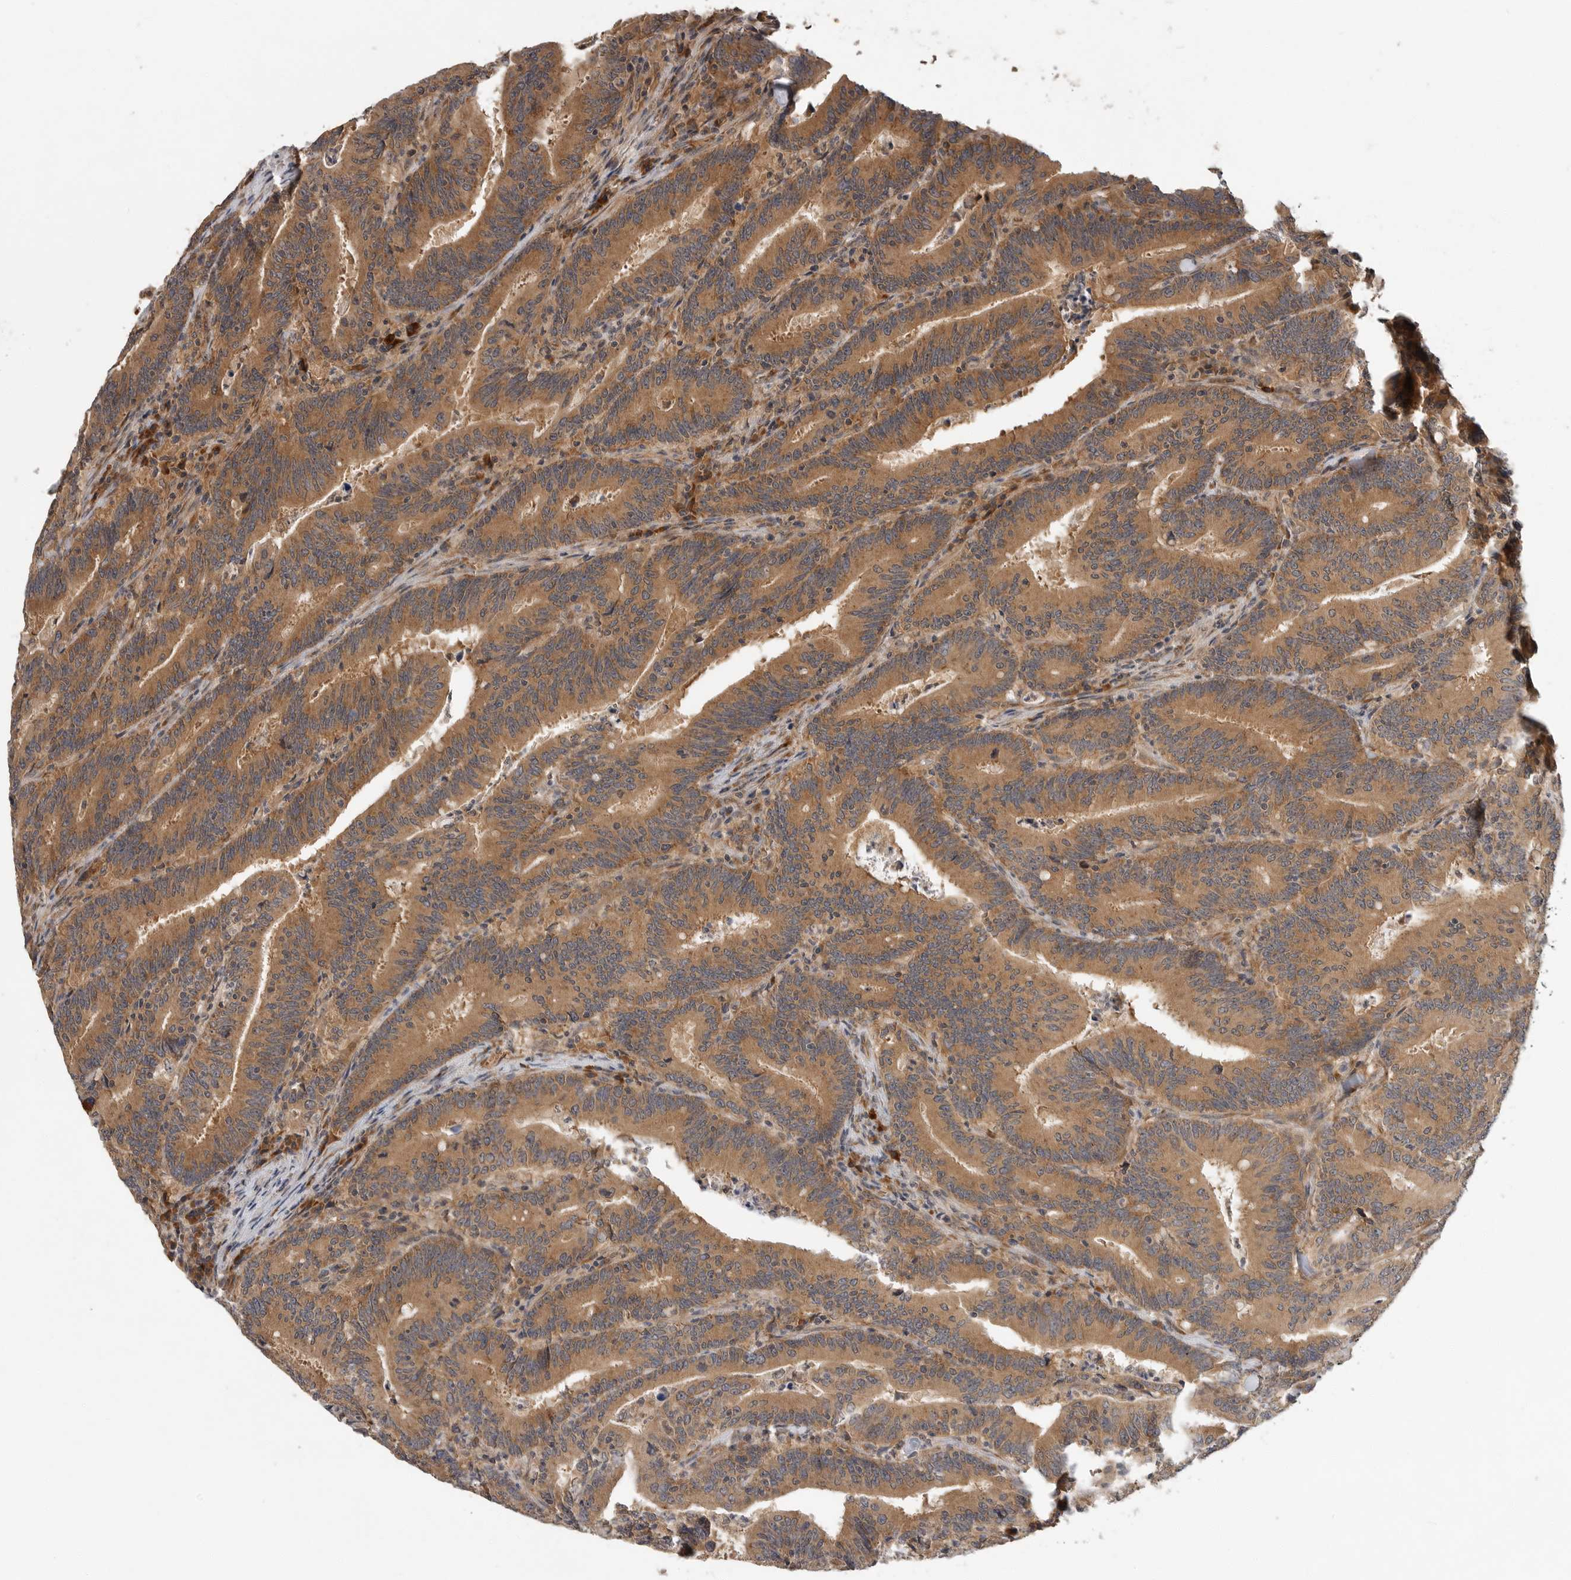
{"staining": {"intensity": "moderate", "quantity": ">75%", "location": "cytoplasmic/membranous"}, "tissue": "colorectal cancer", "cell_type": "Tumor cells", "image_type": "cancer", "snomed": [{"axis": "morphology", "description": "Adenocarcinoma, NOS"}, {"axis": "topography", "description": "Colon"}], "caption": "Immunohistochemical staining of adenocarcinoma (colorectal) reveals medium levels of moderate cytoplasmic/membranous protein expression in approximately >75% of tumor cells.", "gene": "OSBPL9", "patient": {"sex": "female", "age": 66}}